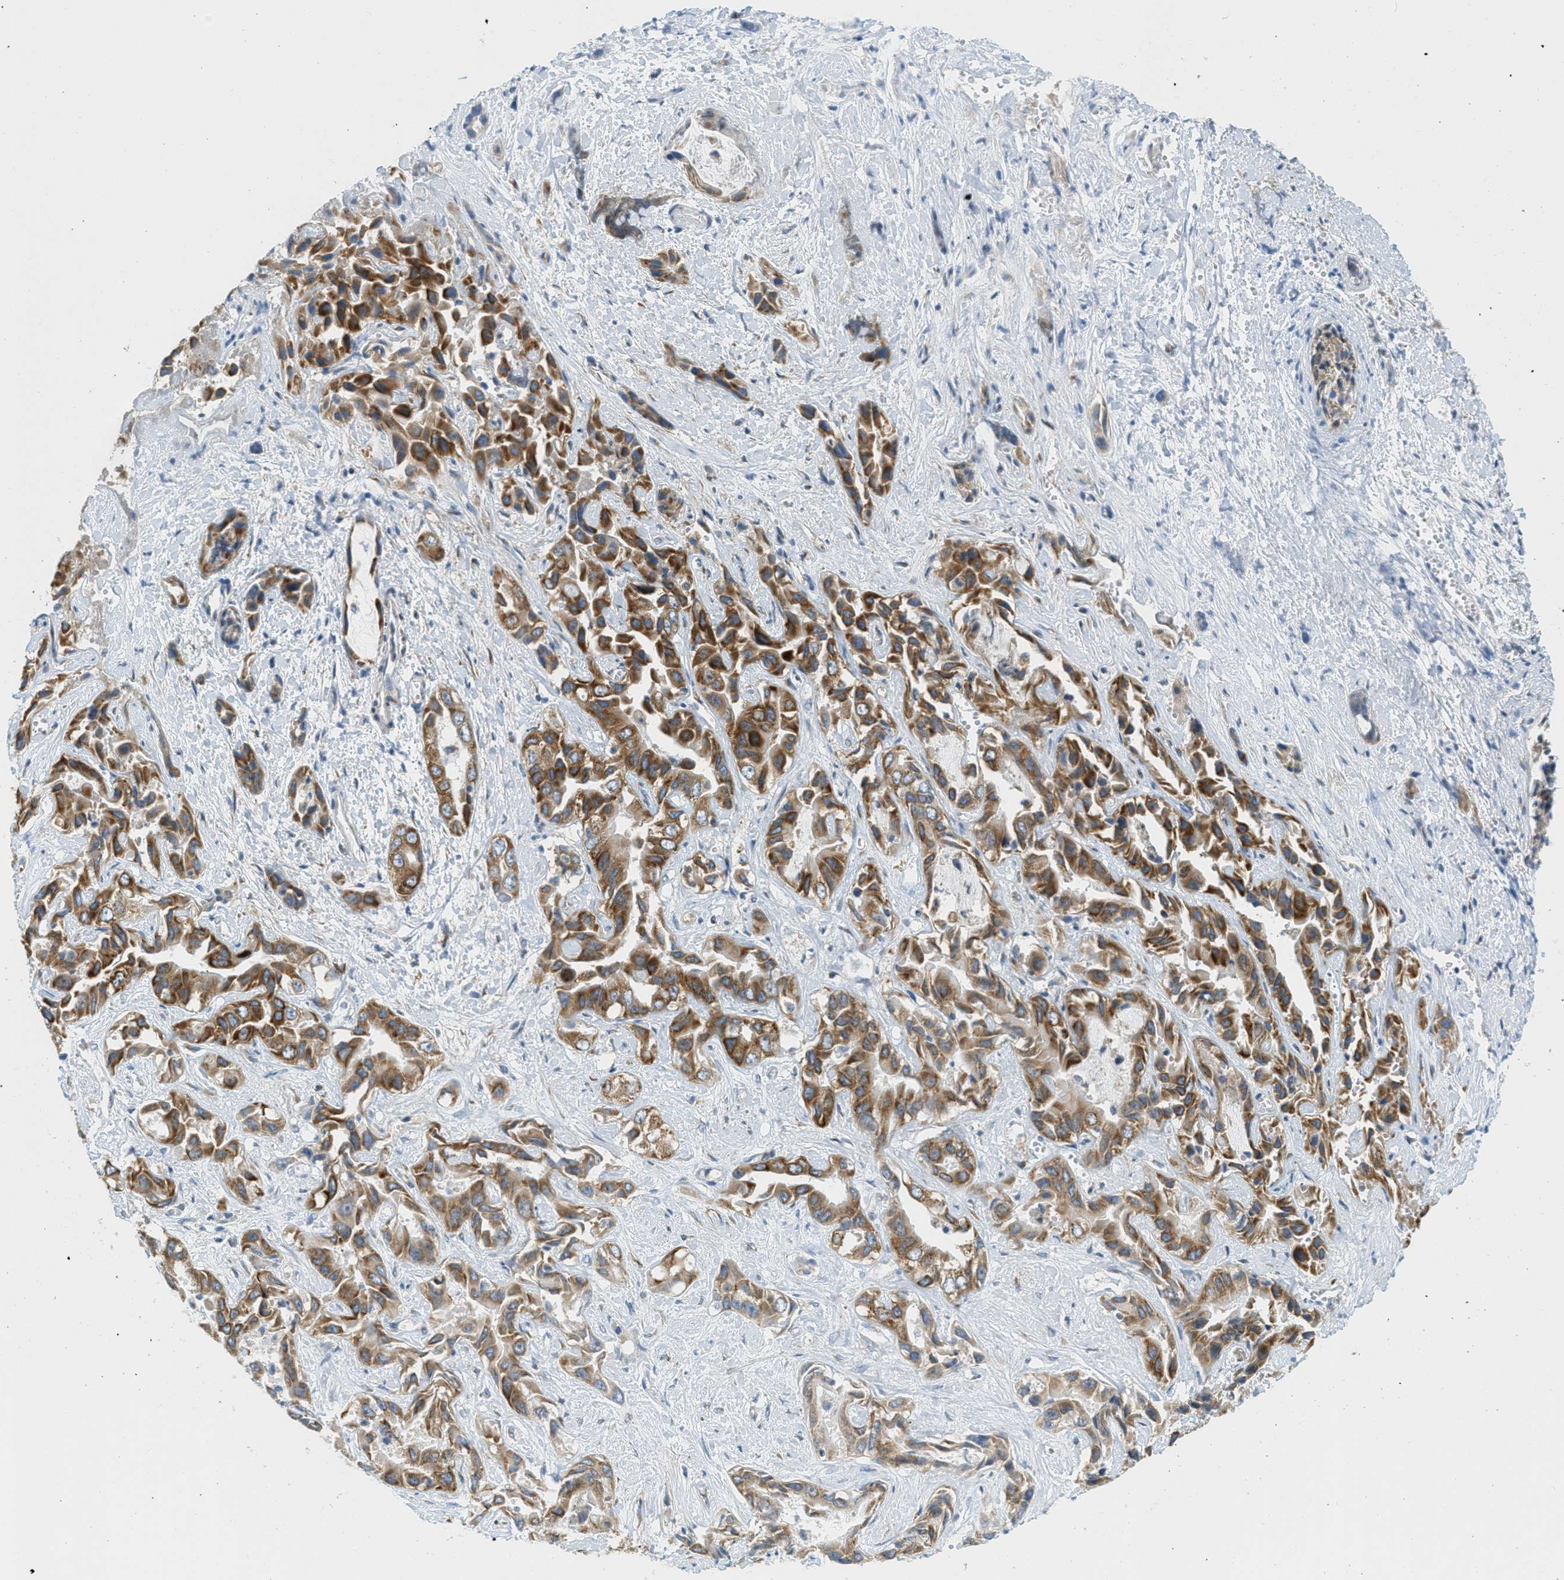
{"staining": {"intensity": "strong", "quantity": ">75%", "location": "cytoplasmic/membranous"}, "tissue": "liver cancer", "cell_type": "Tumor cells", "image_type": "cancer", "snomed": [{"axis": "morphology", "description": "Cholangiocarcinoma"}, {"axis": "topography", "description": "Liver"}], "caption": "Liver cancer stained with immunohistochemistry displays strong cytoplasmic/membranous positivity in about >75% of tumor cells.", "gene": "ABCF1", "patient": {"sex": "female", "age": 52}}